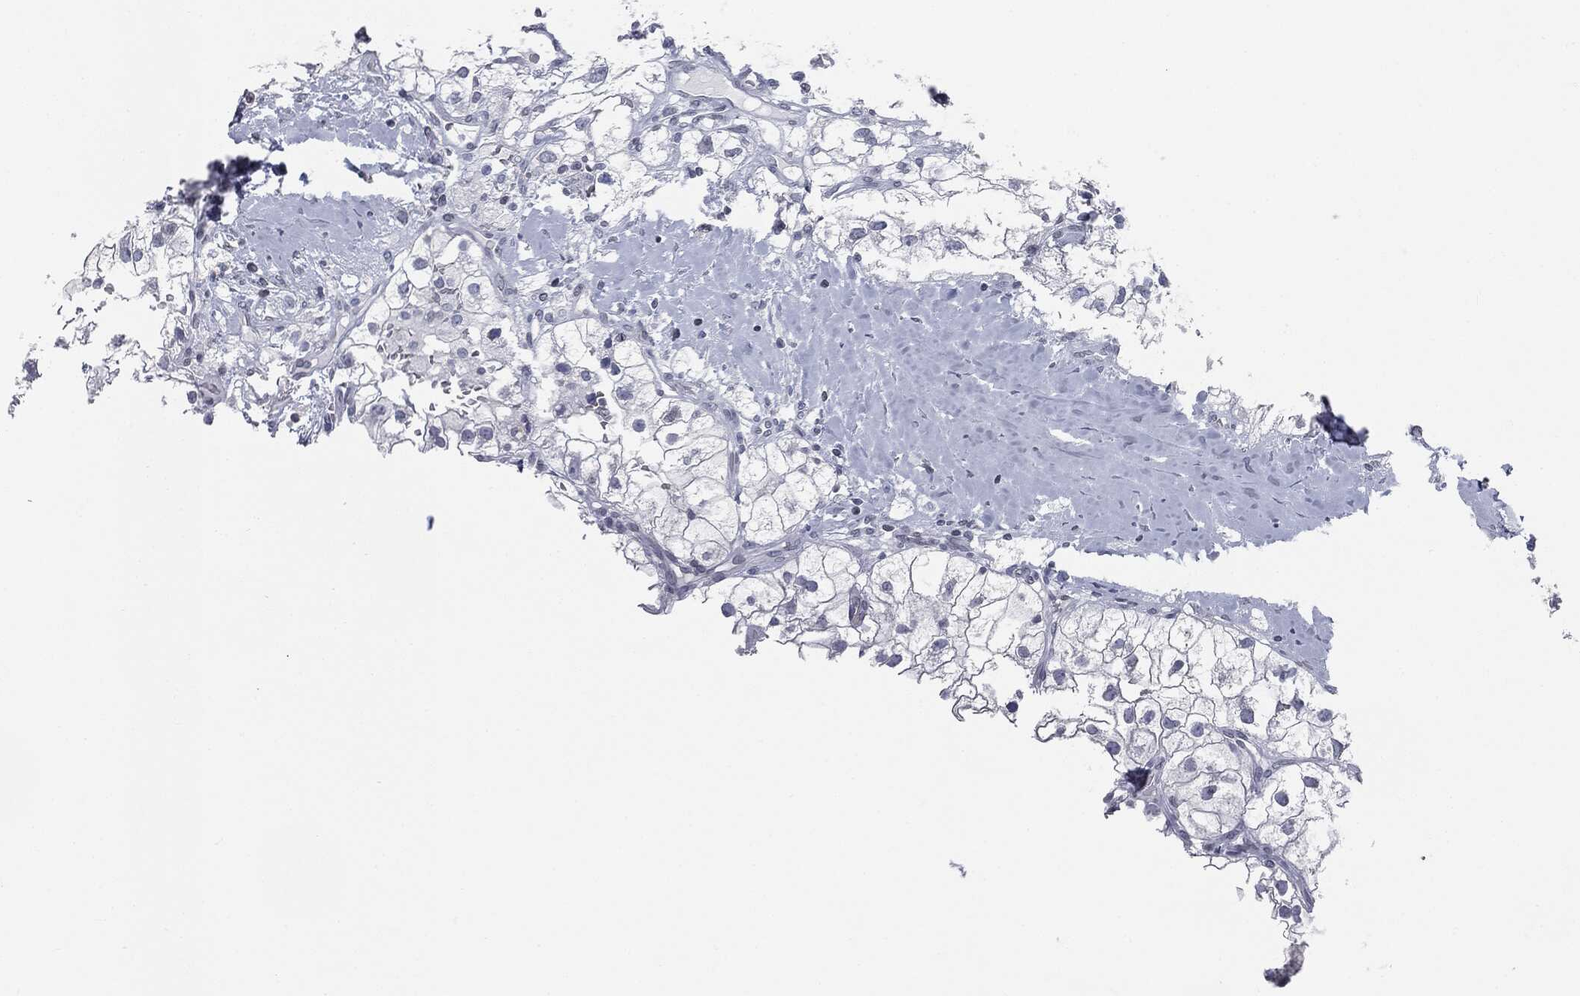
{"staining": {"intensity": "negative", "quantity": "none", "location": "none"}, "tissue": "renal cancer", "cell_type": "Tumor cells", "image_type": "cancer", "snomed": [{"axis": "morphology", "description": "Adenocarcinoma, NOS"}, {"axis": "topography", "description": "Kidney"}], "caption": "A micrograph of human adenocarcinoma (renal) is negative for staining in tumor cells.", "gene": "ALDOB", "patient": {"sex": "male", "age": 59}}